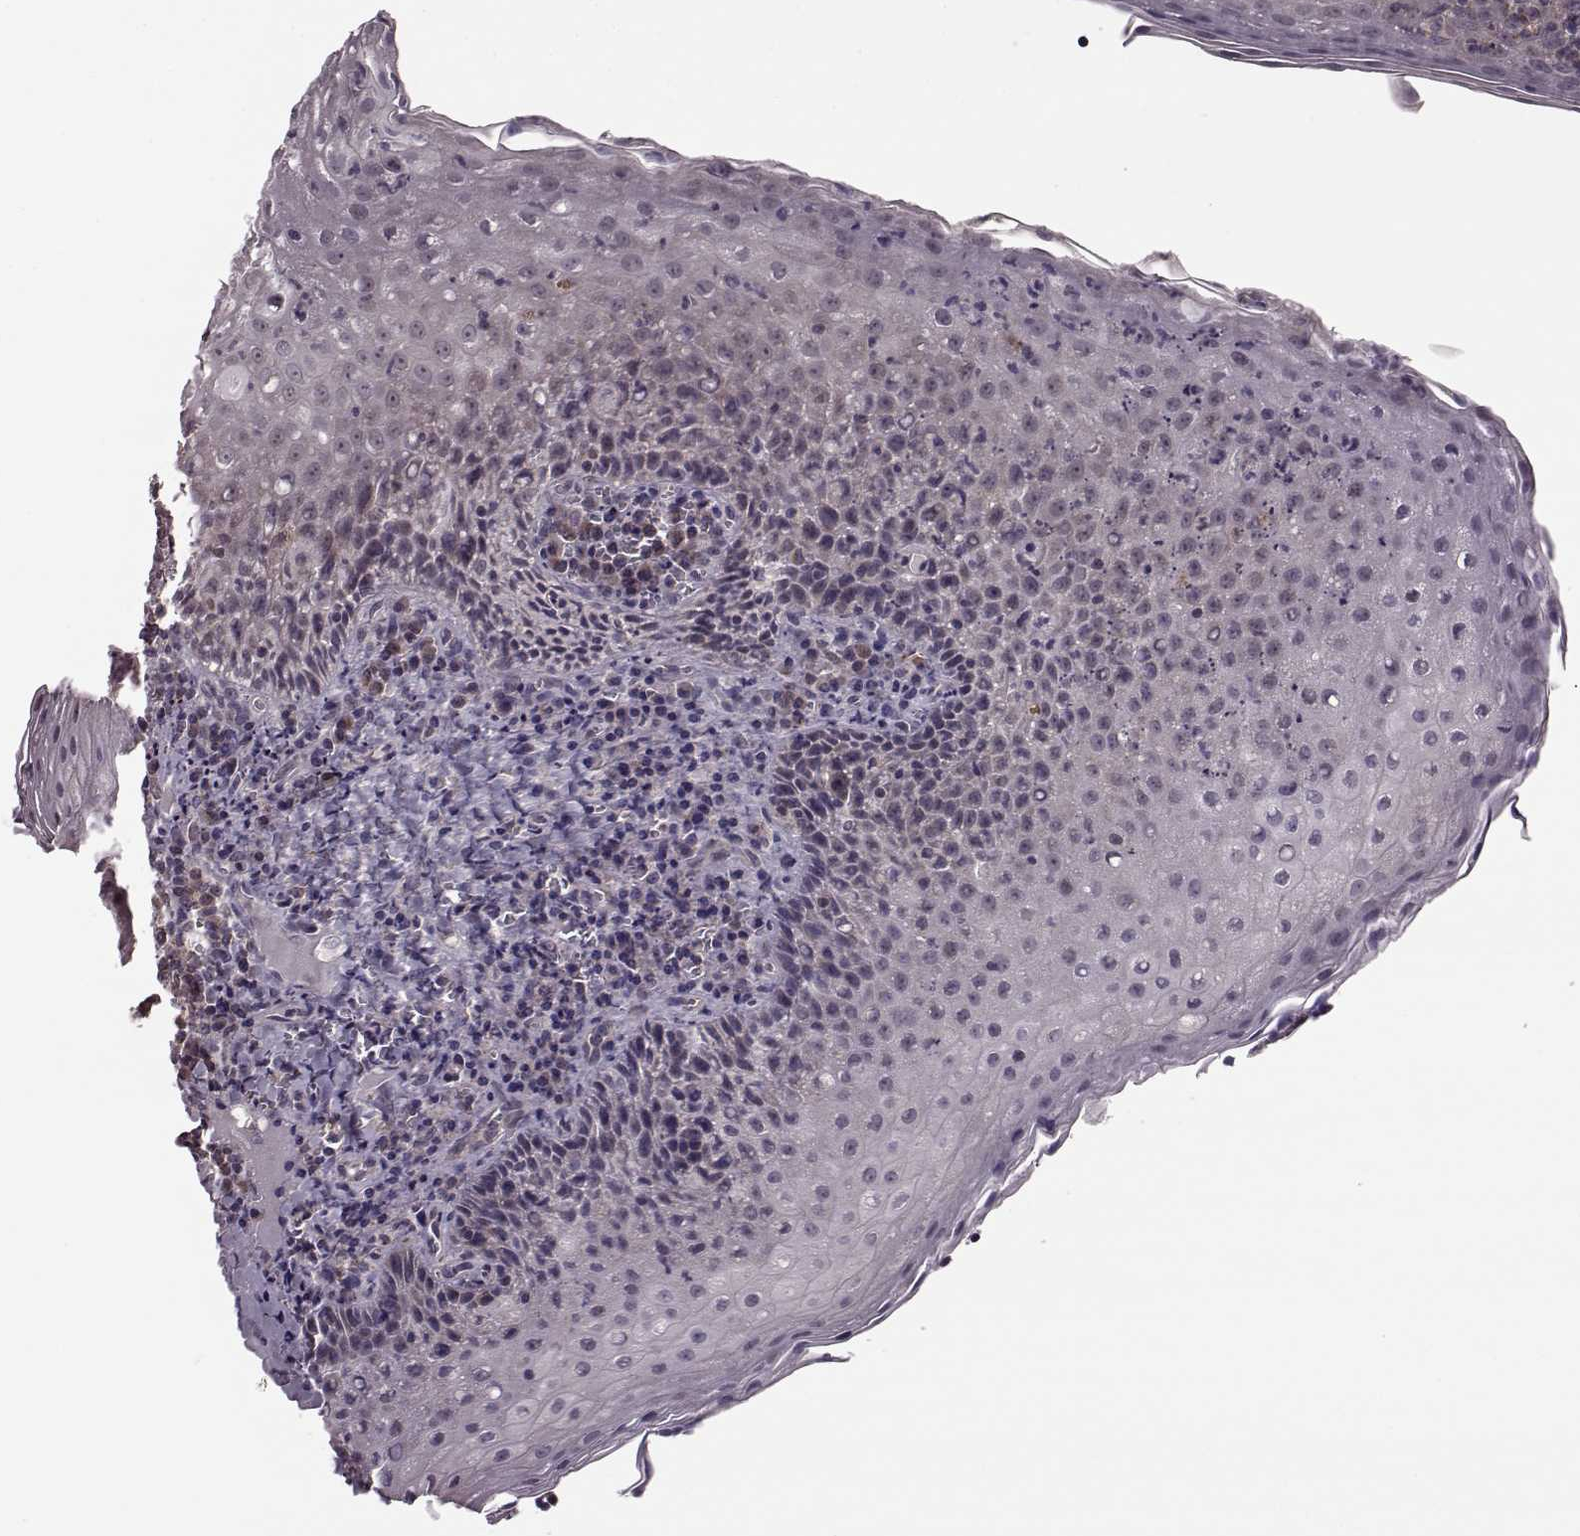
{"staining": {"intensity": "weak", "quantity": "<25%", "location": "cytoplasmic/membranous"}, "tissue": "tonsil", "cell_type": "Germinal center cells", "image_type": "normal", "snomed": [{"axis": "morphology", "description": "Normal tissue, NOS"}, {"axis": "morphology", "description": "Inflammation, NOS"}, {"axis": "topography", "description": "Tonsil"}], "caption": "DAB immunohistochemical staining of normal human tonsil displays no significant positivity in germinal center cells.", "gene": "PUDP", "patient": {"sex": "female", "age": 31}}